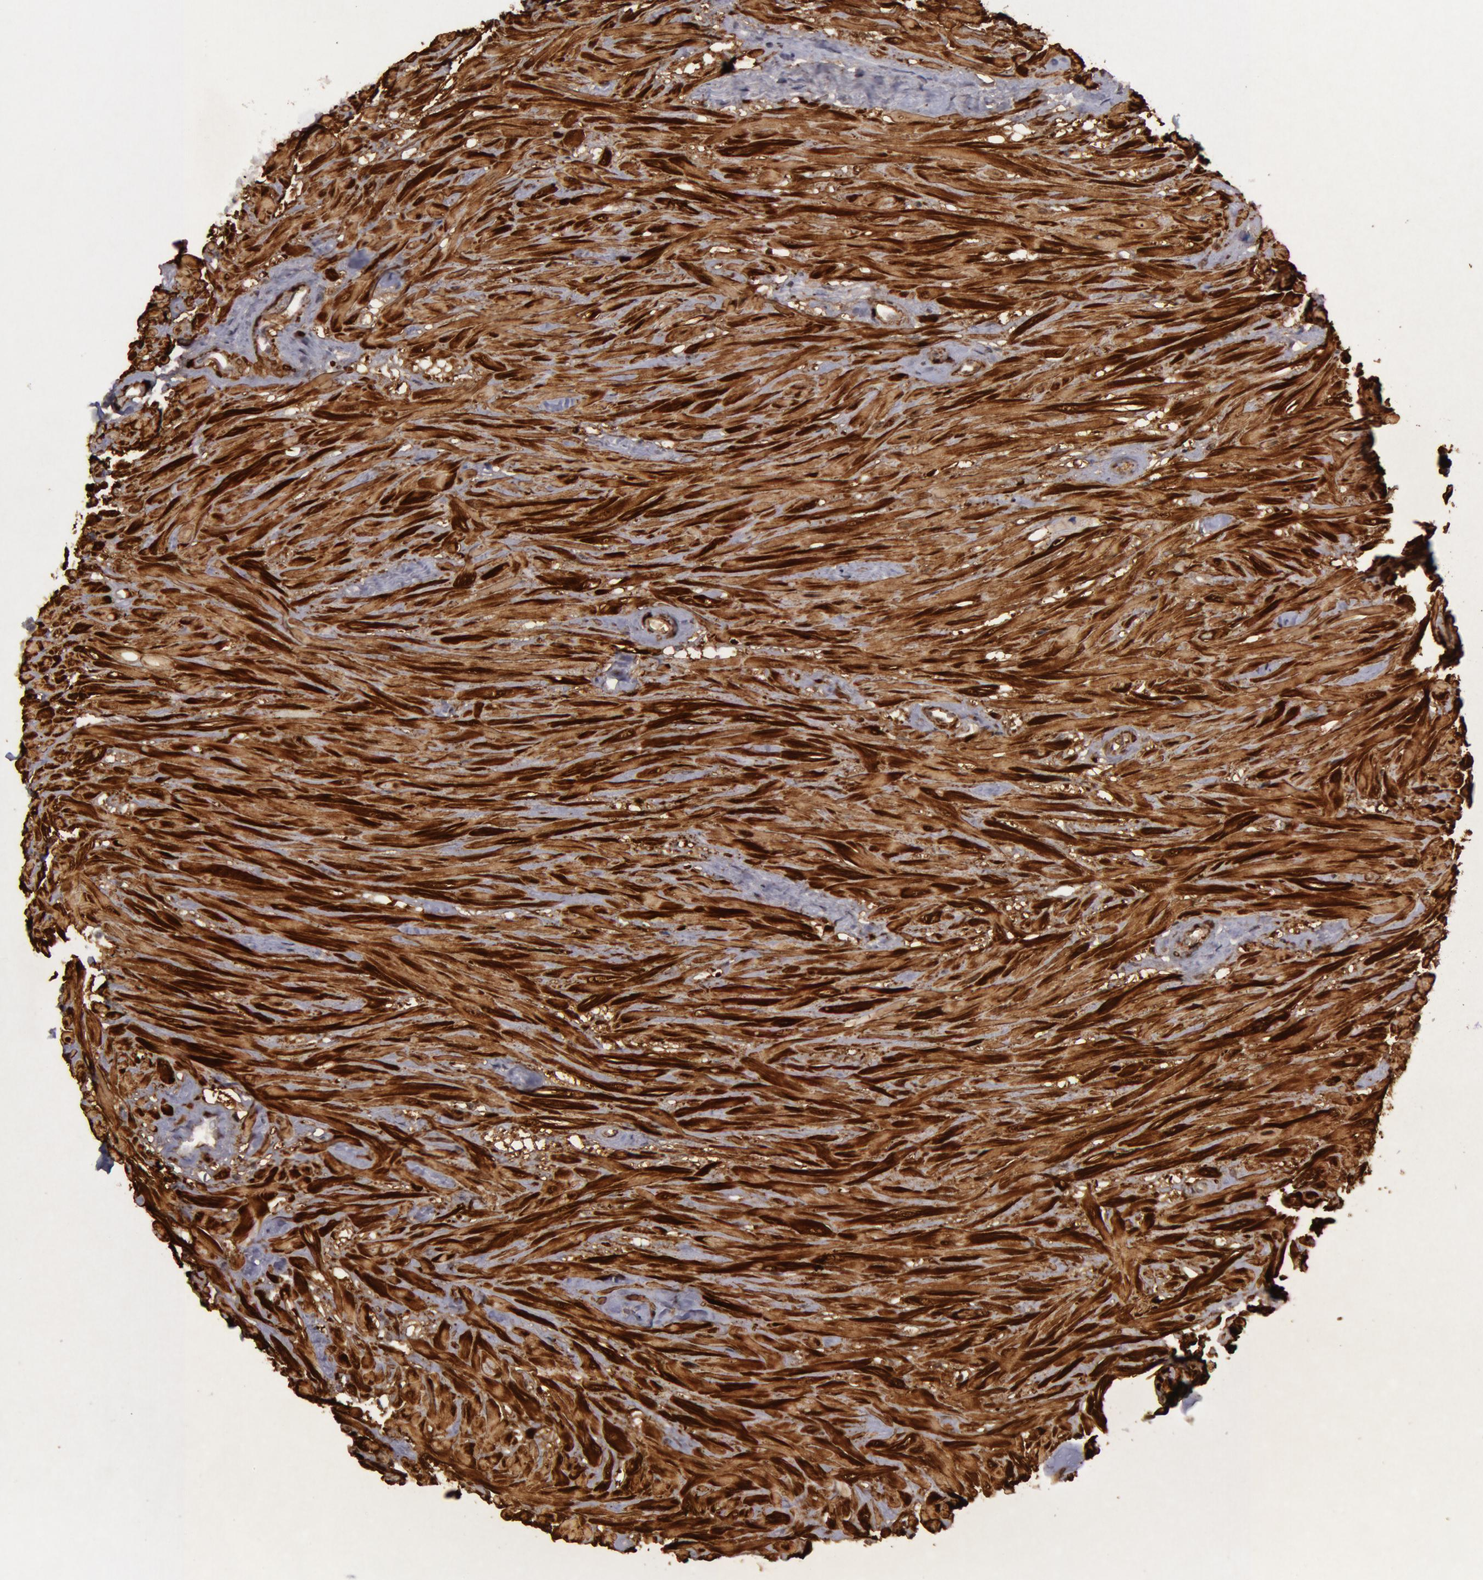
{"staining": {"intensity": "negative", "quantity": "none", "location": "none"}, "tissue": "seminal vesicle", "cell_type": "Glandular cells", "image_type": "normal", "snomed": [{"axis": "morphology", "description": "Normal tissue, NOS"}, {"axis": "morphology", "description": "Inflammation, NOS"}, {"axis": "topography", "description": "Urinary bladder"}, {"axis": "topography", "description": "Prostate"}, {"axis": "topography", "description": "Seminal veicle"}], "caption": "Immunohistochemistry image of benign human seminal vesicle stained for a protein (brown), which reveals no expression in glandular cells. (Stains: DAB (3,3'-diaminobenzidine) immunohistochemistry (IHC) with hematoxylin counter stain, Microscopy: brightfield microscopy at high magnification).", "gene": "TAGLN", "patient": {"sex": "male", "age": 82}}